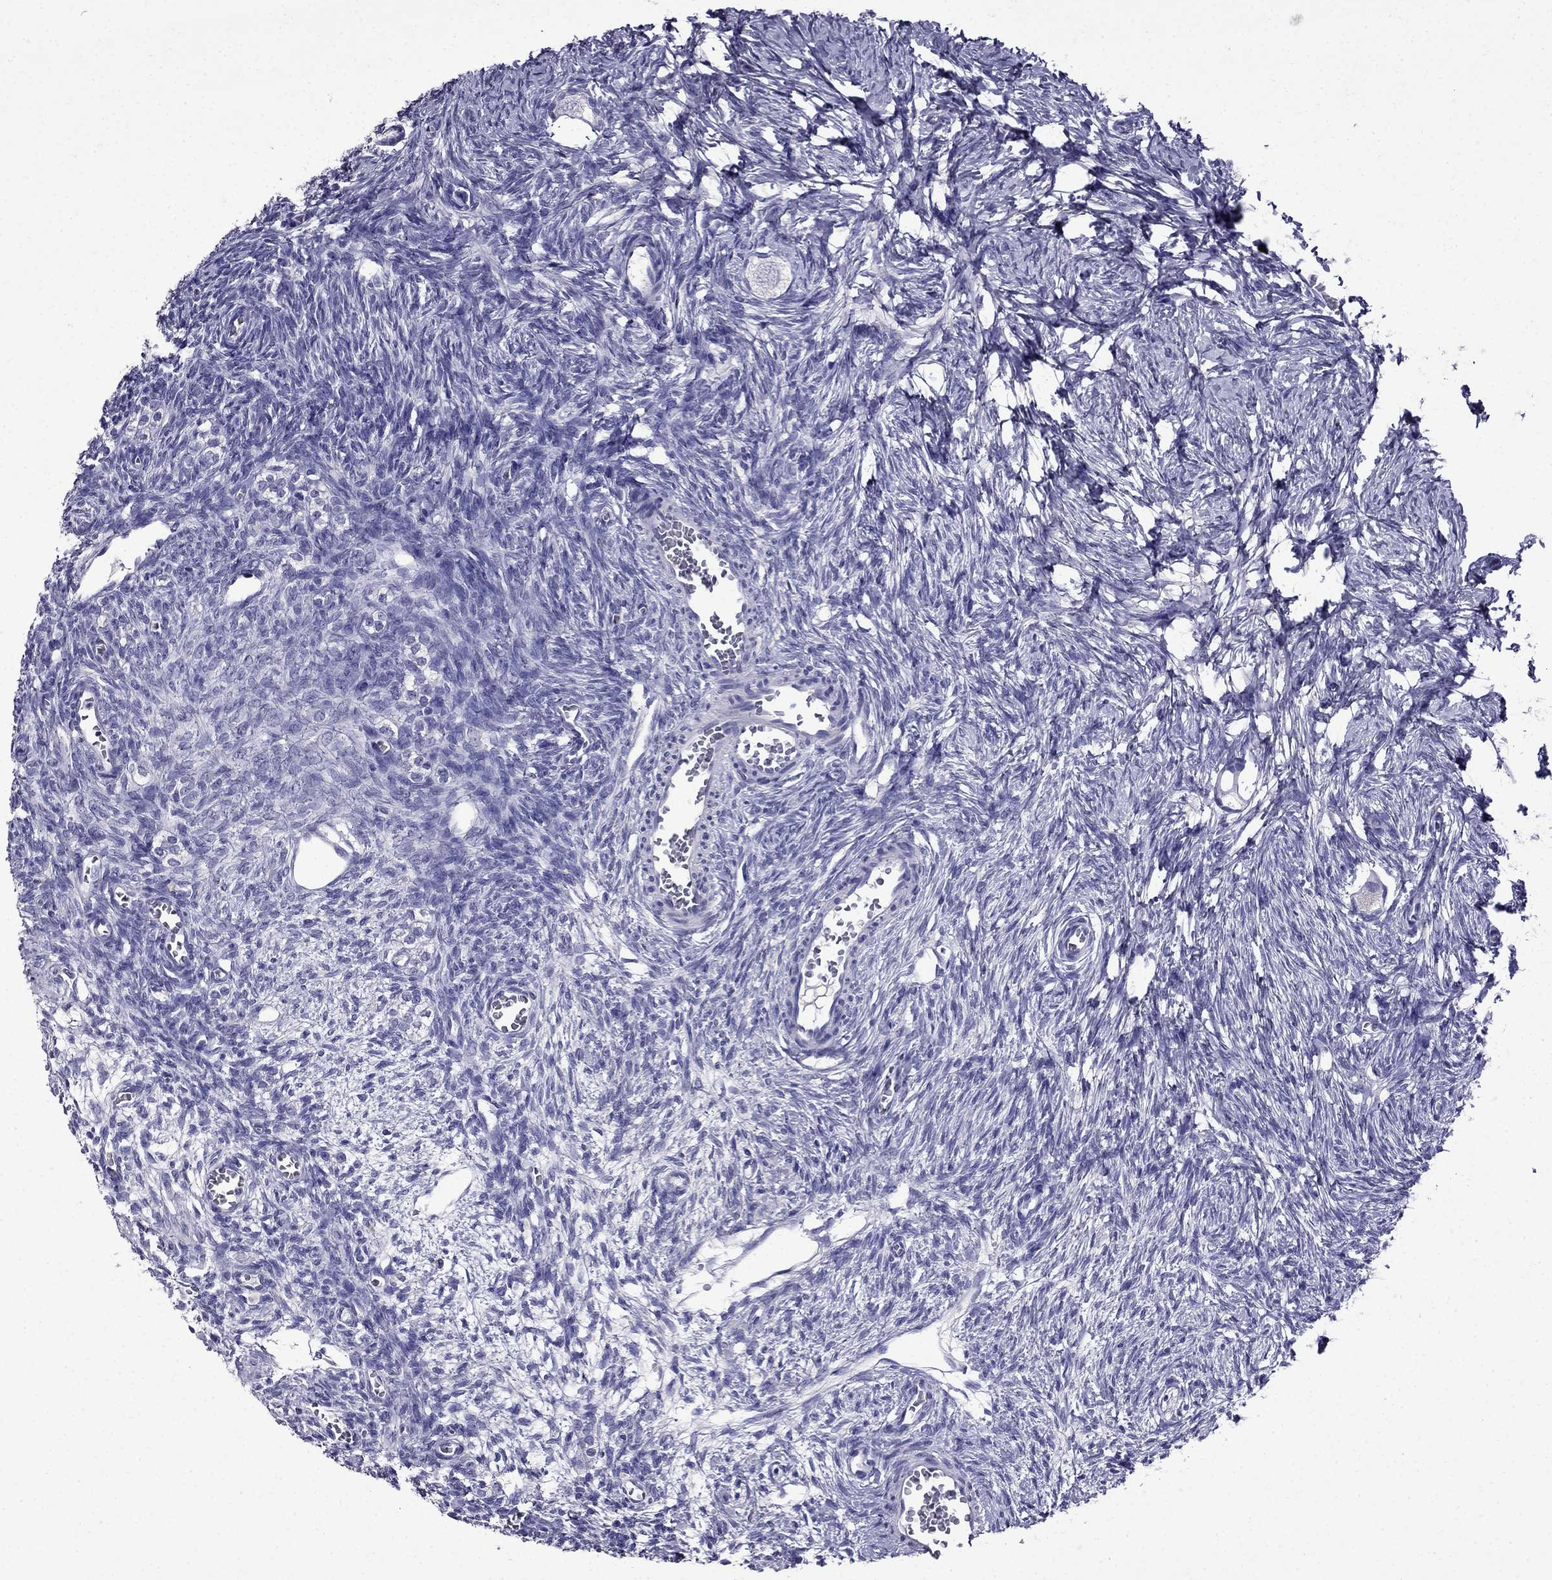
{"staining": {"intensity": "negative", "quantity": "none", "location": "none"}, "tissue": "ovary", "cell_type": "Follicle cells", "image_type": "normal", "snomed": [{"axis": "morphology", "description": "Normal tissue, NOS"}, {"axis": "topography", "description": "Ovary"}], "caption": "Immunohistochemical staining of unremarkable human ovary shows no significant expression in follicle cells. (Immunohistochemistry, brightfield microscopy, high magnification).", "gene": "DNAH17", "patient": {"sex": "female", "age": 27}}